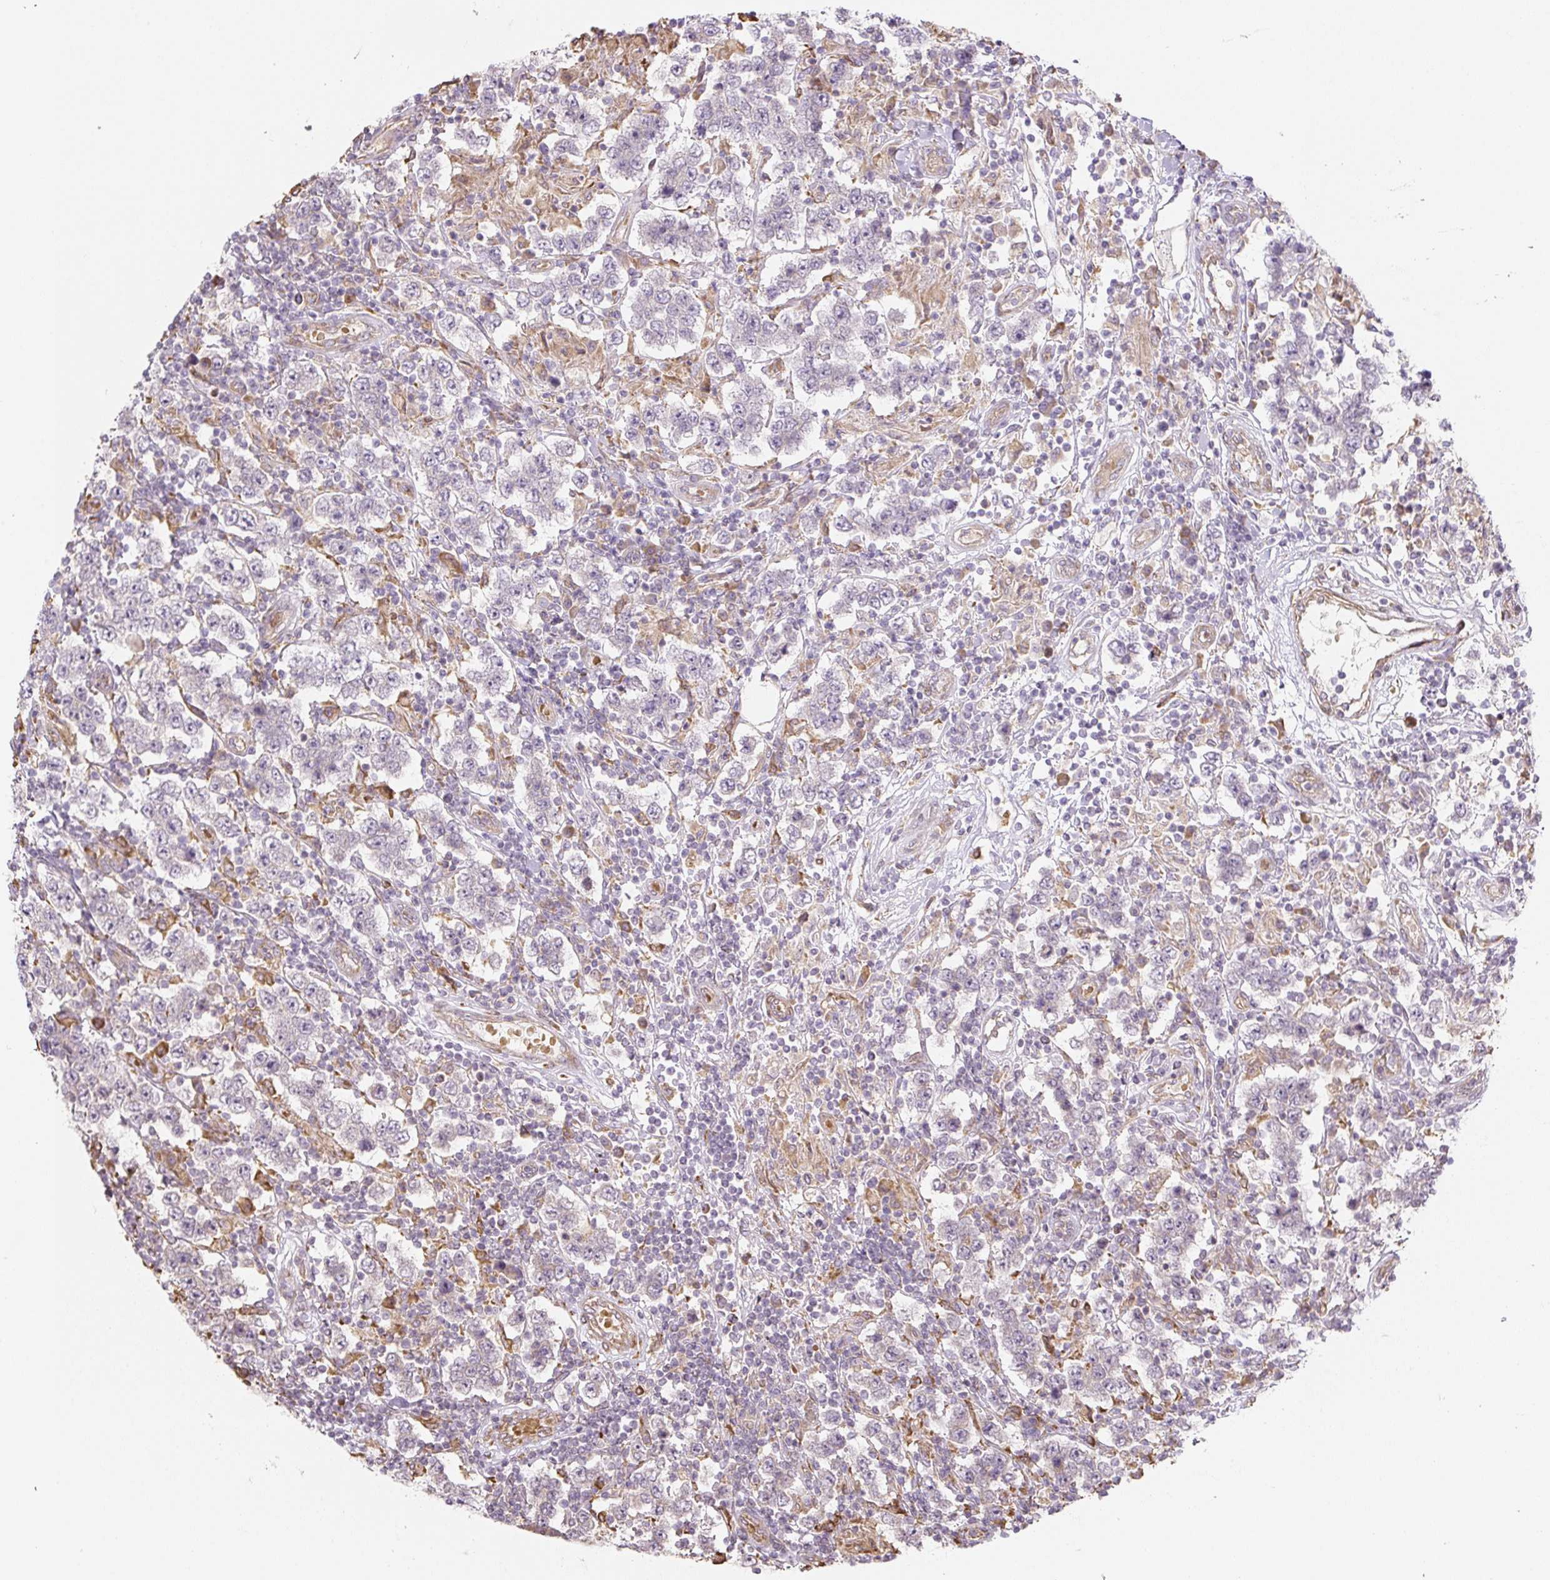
{"staining": {"intensity": "negative", "quantity": "none", "location": "none"}, "tissue": "testis cancer", "cell_type": "Tumor cells", "image_type": "cancer", "snomed": [{"axis": "morphology", "description": "Normal tissue, NOS"}, {"axis": "morphology", "description": "Urothelial carcinoma, High grade"}, {"axis": "morphology", "description": "Seminoma, NOS"}, {"axis": "morphology", "description": "Carcinoma, Embryonal, NOS"}, {"axis": "topography", "description": "Urinary bladder"}, {"axis": "topography", "description": "Testis"}], "caption": "A histopathology image of human testis seminoma is negative for staining in tumor cells. (DAB (3,3'-diaminobenzidine) immunohistochemistry with hematoxylin counter stain).", "gene": "RASA1", "patient": {"sex": "male", "age": 41}}